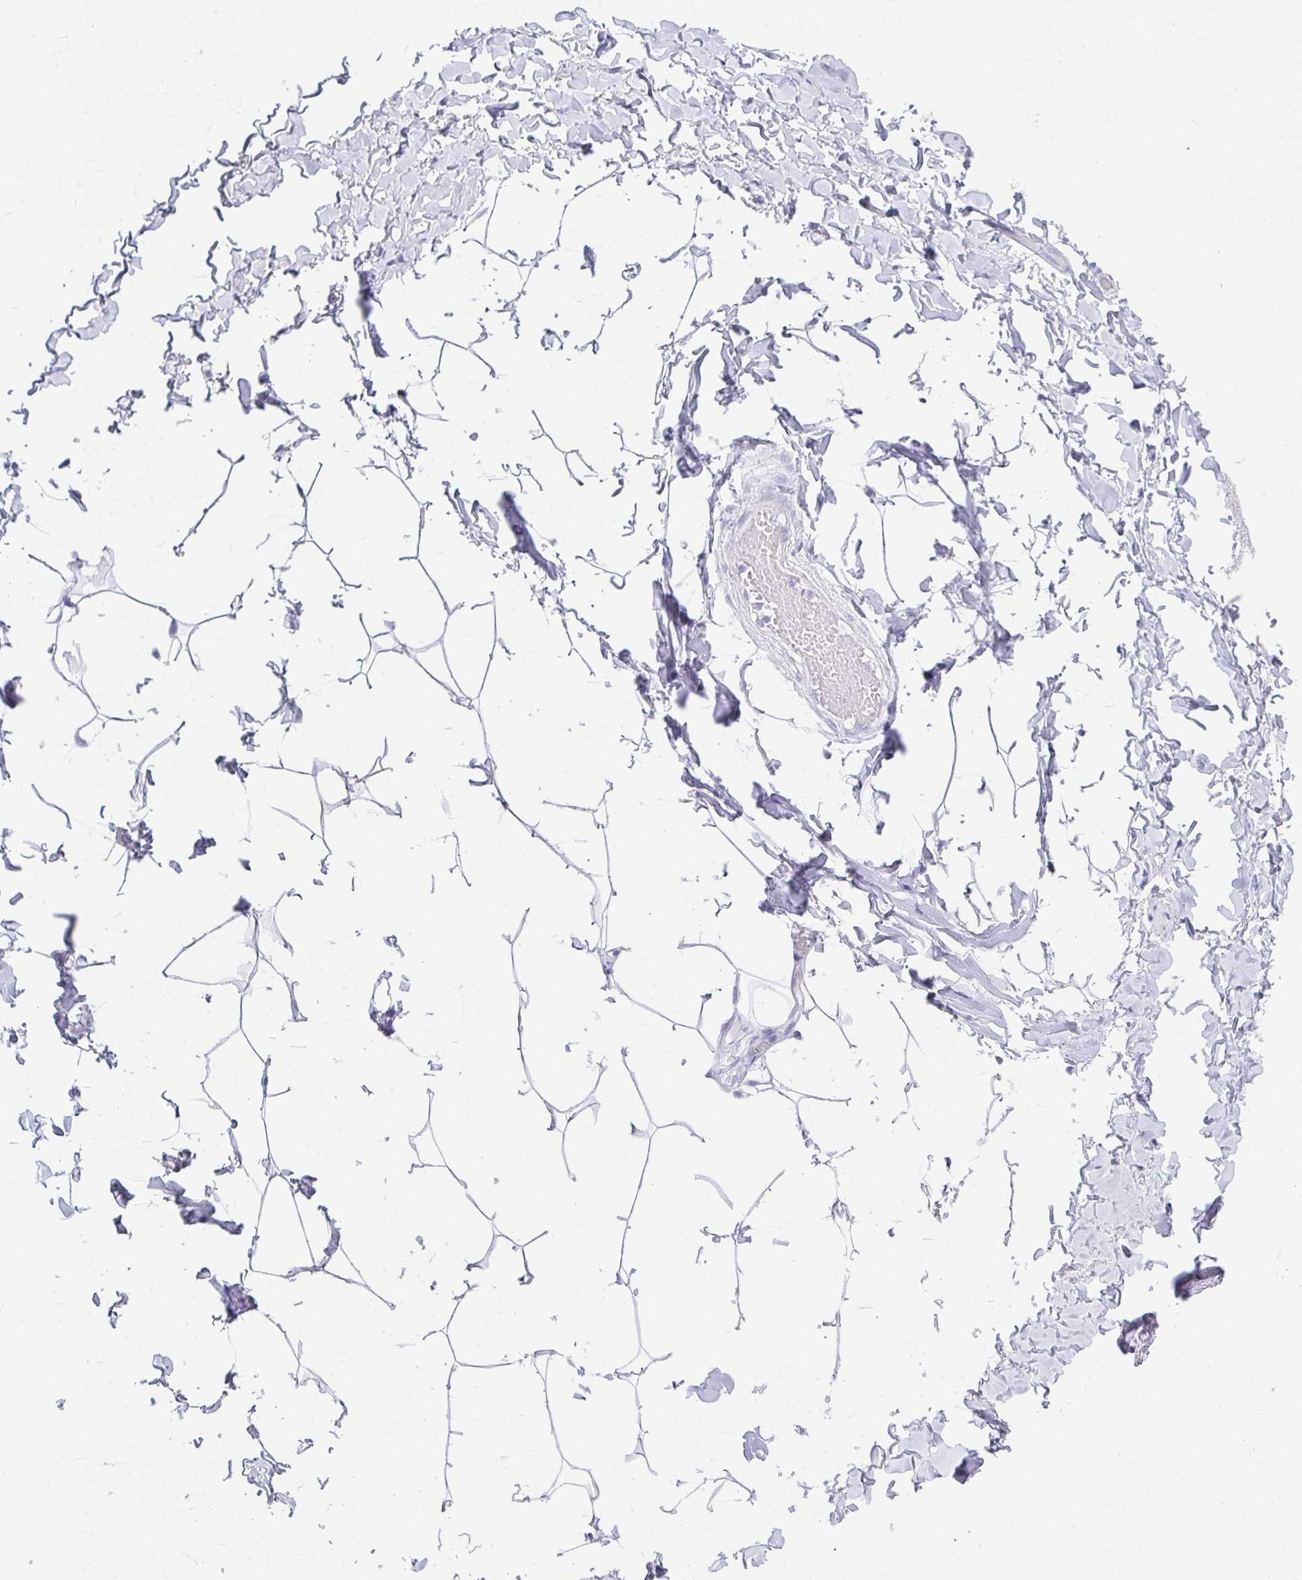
{"staining": {"intensity": "negative", "quantity": "none", "location": "none"}, "tissue": "adipose tissue", "cell_type": "Adipocytes", "image_type": "normal", "snomed": [{"axis": "morphology", "description": "Normal tissue, NOS"}, {"axis": "topography", "description": "Soft tissue"}, {"axis": "topography", "description": "Adipose tissue"}, {"axis": "topography", "description": "Vascular tissue"}, {"axis": "topography", "description": "Peripheral nerve tissue"}], "caption": "This is an immunohistochemistry (IHC) image of normal adipose tissue. There is no positivity in adipocytes.", "gene": "CHAT", "patient": {"sex": "male", "age": 29}}